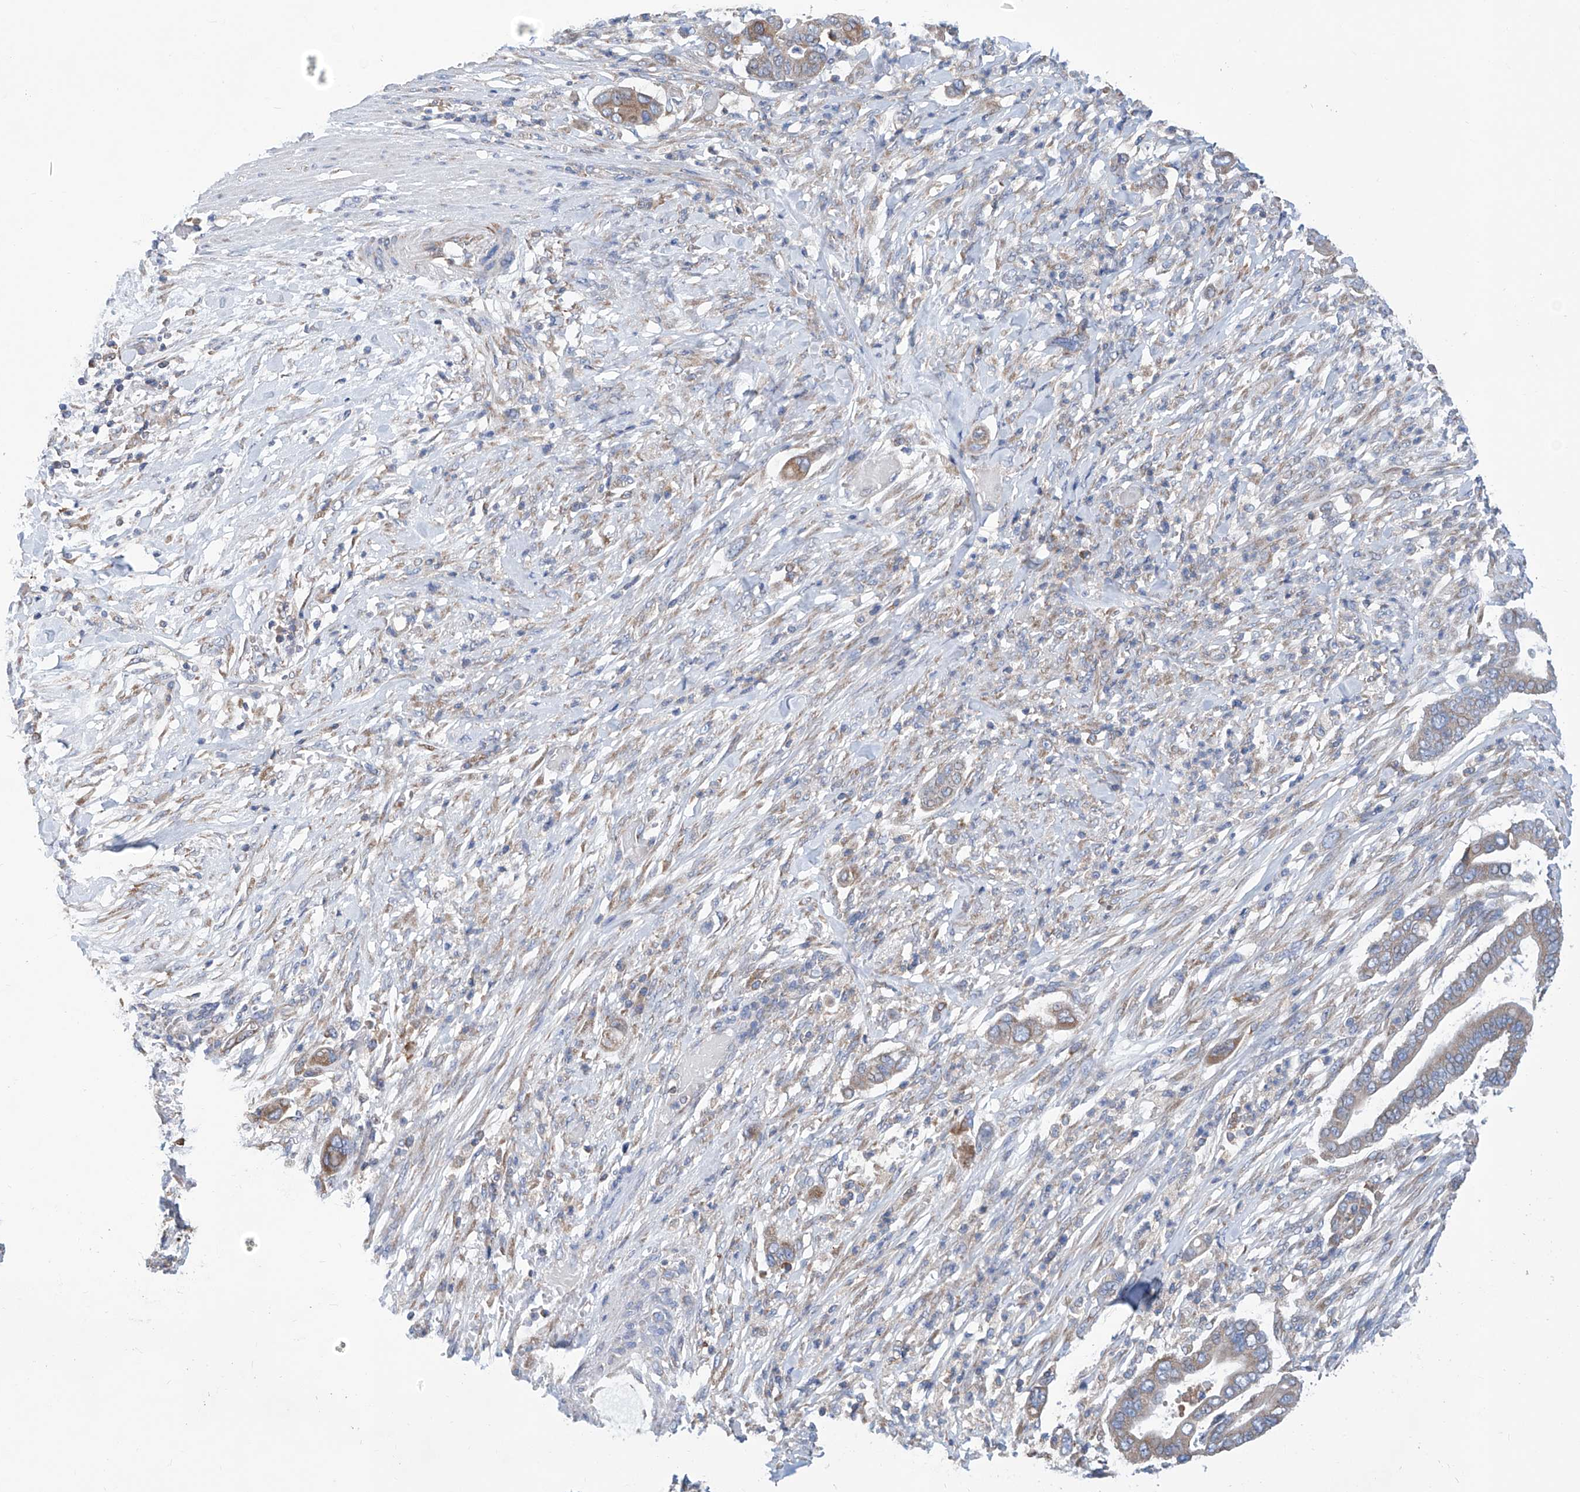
{"staining": {"intensity": "weak", "quantity": "25%-75%", "location": "cytoplasmic/membranous"}, "tissue": "pancreatic cancer", "cell_type": "Tumor cells", "image_type": "cancer", "snomed": [{"axis": "morphology", "description": "Adenocarcinoma, NOS"}, {"axis": "topography", "description": "Pancreas"}], "caption": "Protein staining of pancreatic cancer tissue demonstrates weak cytoplasmic/membranous positivity in about 25%-75% of tumor cells.", "gene": "MAD2L1", "patient": {"sex": "male", "age": 68}}